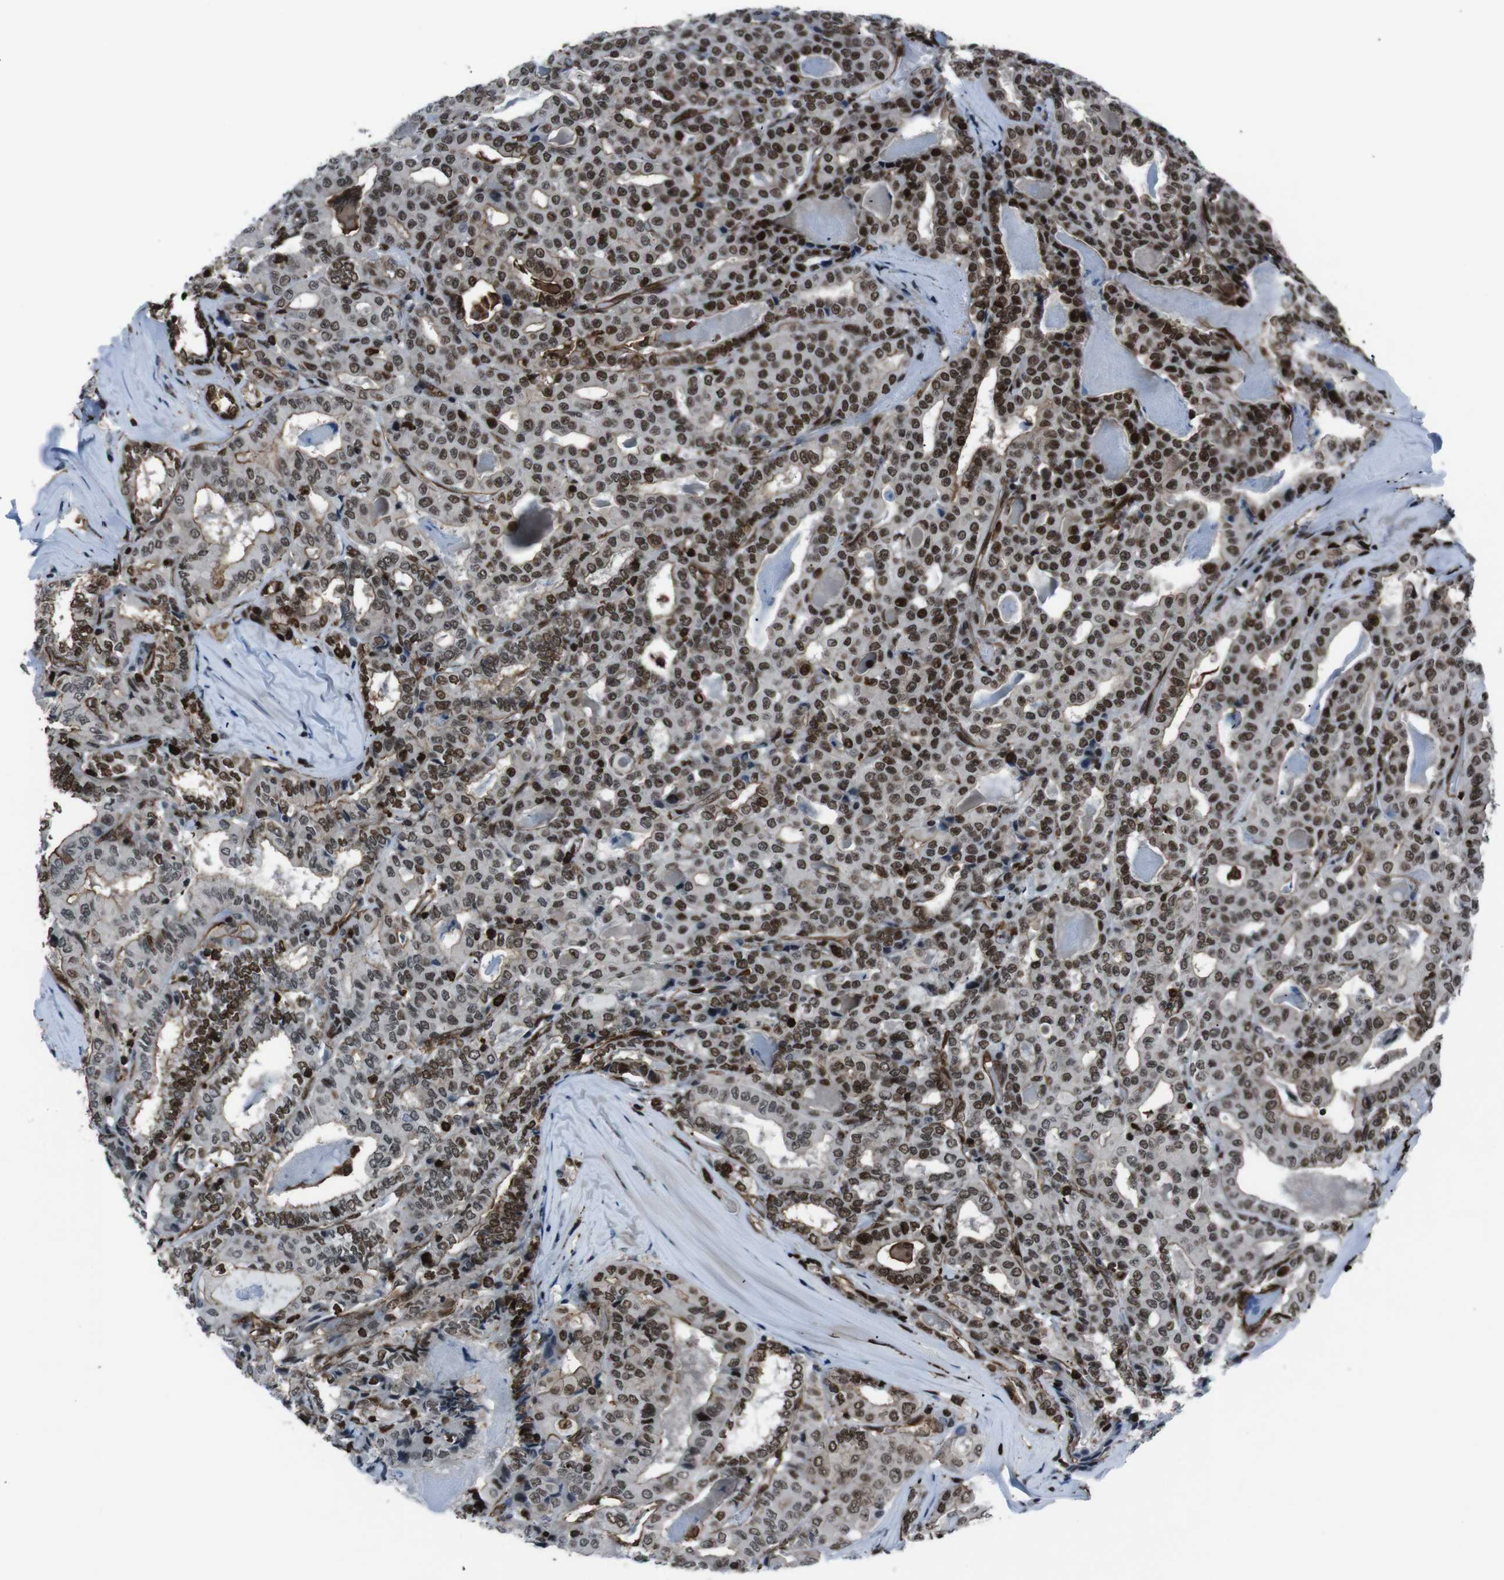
{"staining": {"intensity": "moderate", "quantity": ">75%", "location": "nuclear"}, "tissue": "thyroid cancer", "cell_type": "Tumor cells", "image_type": "cancer", "snomed": [{"axis": "morphology", "description": "Papillary adenocarcinoma, NOS"}, {"axis": "topography", "description": "Thyroid gland"}], "caption": "High-magnification brightfield microscopy of thyroid cancer stained with DAB (brown) and counterstained with hematoxylin (blue). tumor cells exhibit moderate nuclear positivity is appreciated in approximately>75% of cells. (DAB IHC, brown staining for protein, blue staining for nuclei).", "gene": "HNRNPU", "patient": {"sex": "female", "age": 42}}